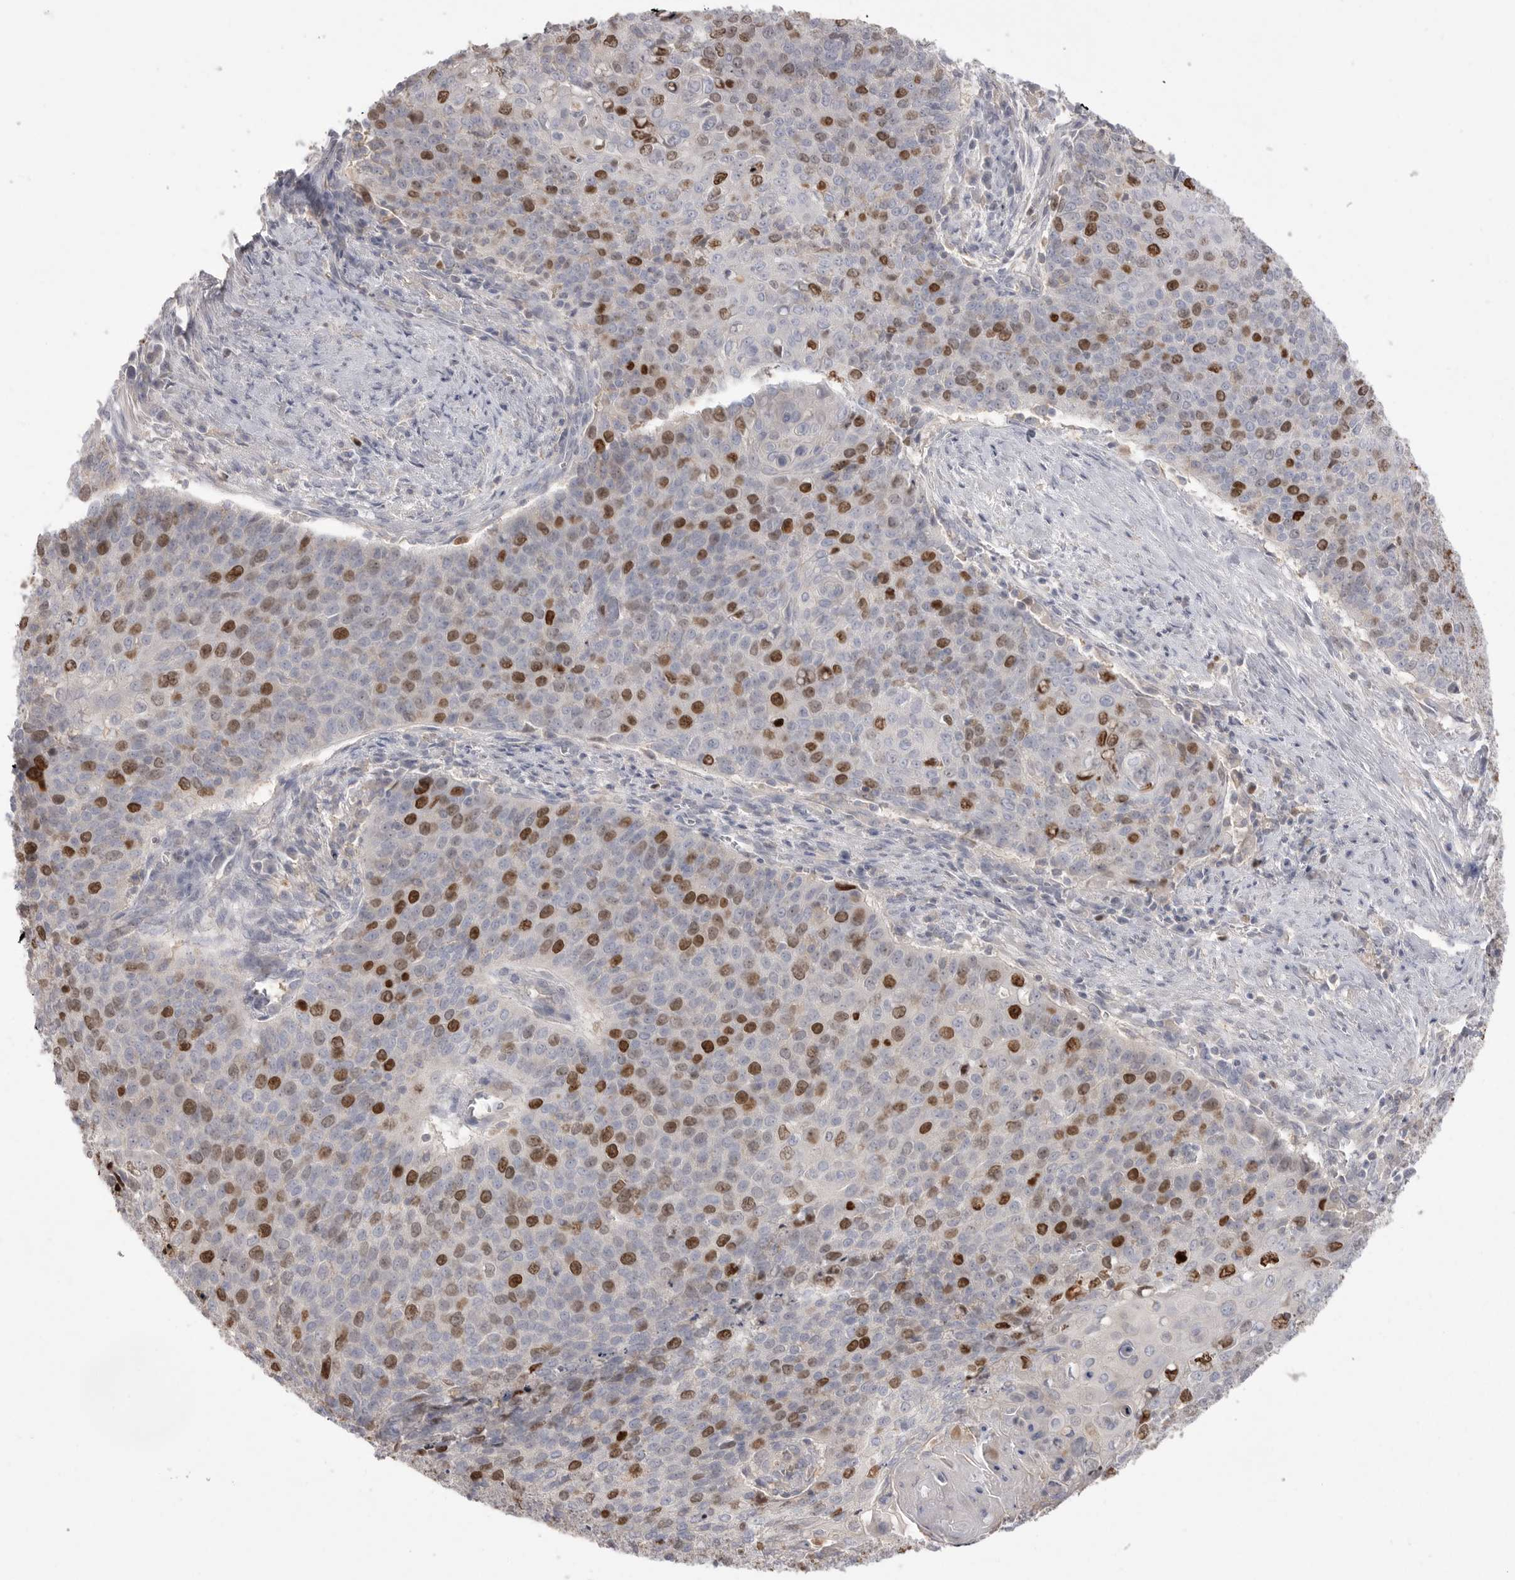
{"staining": {"intensity": "strong", "quantity": "<25%", "location": "nuclear"}, "tissue": "cervical cancer", "cell_type": "Tumor cells", "image_type": "cancer", "snomed": [{"axis": "morphology", "description": "Squamous cell carcinoma, NOS"}, {"axis": "topography", "description": "Cervix"}], "caption": "An immunohistochemistry micrograph of neoplastic tissue is shown. Protein staining in brown highlights strong nuclear positivity in squamous cell carcinoma (cervical) within tumor cells. (Stains: DAB in brown, nuclei in blue, Microscopy: brightfield microscopy at high magnification).", "gene": "TOP2A", "patient": {"sex": "female", "age": 39}}